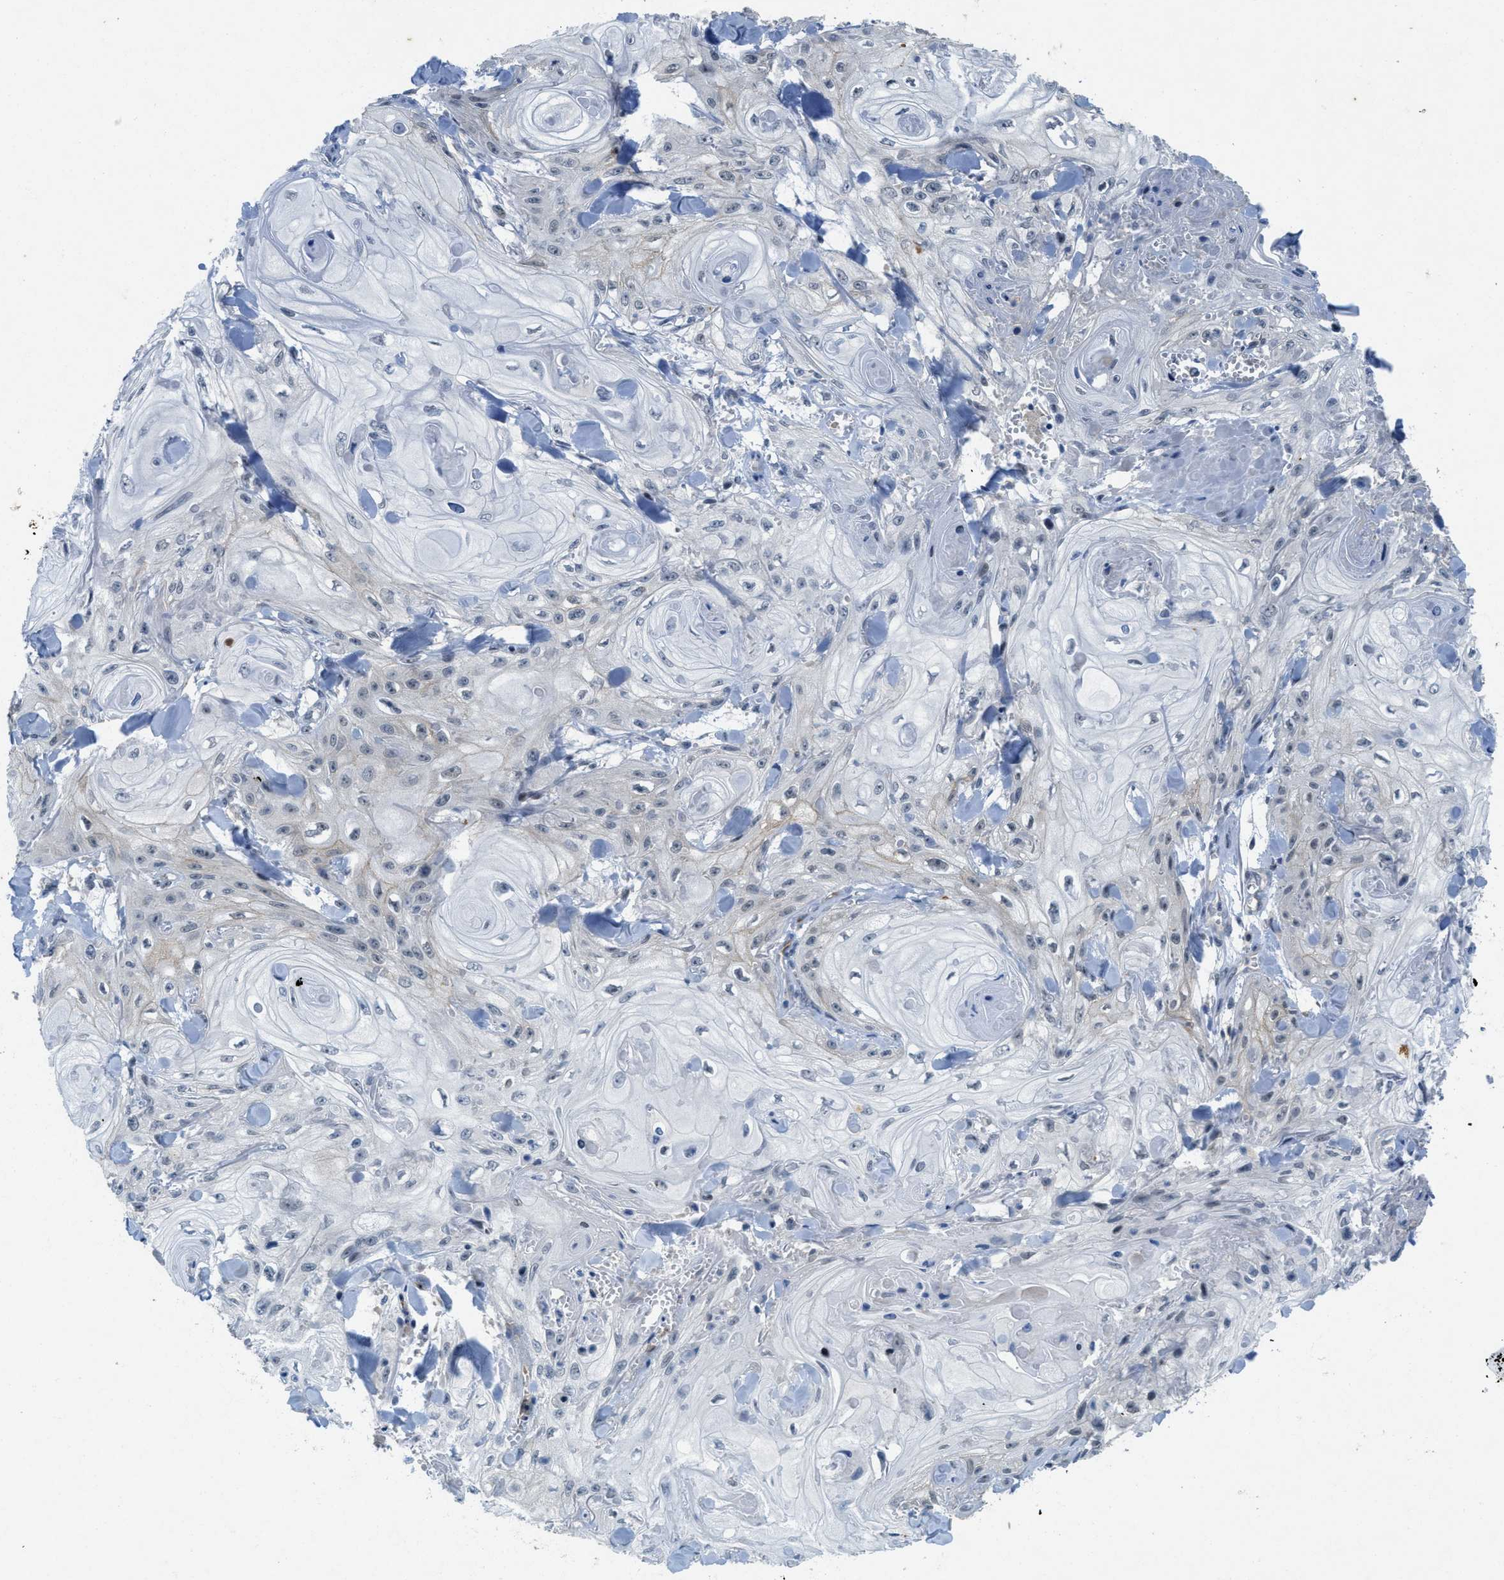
{"staining": {"intensity": "negative", "quantity": "none", "location": "none"}, "tissue": "skin cancer", "cell_type": "Tumor cells", "image_type": "cancer", "snomed": [{"axis": "morphology", "description": "Squamous cell carcinoma, NOS"}, {"axis": "topography", "description": "Skin"}], "caption": "Immunohistochemistry (IHC) histopathology image of squamous cell carcinoma (skin) stained for a protein (brown), which reveals no expression in tumor cells.", "gene": "SLCO2A1", "patient": {"sex": "male", "age": 74}}